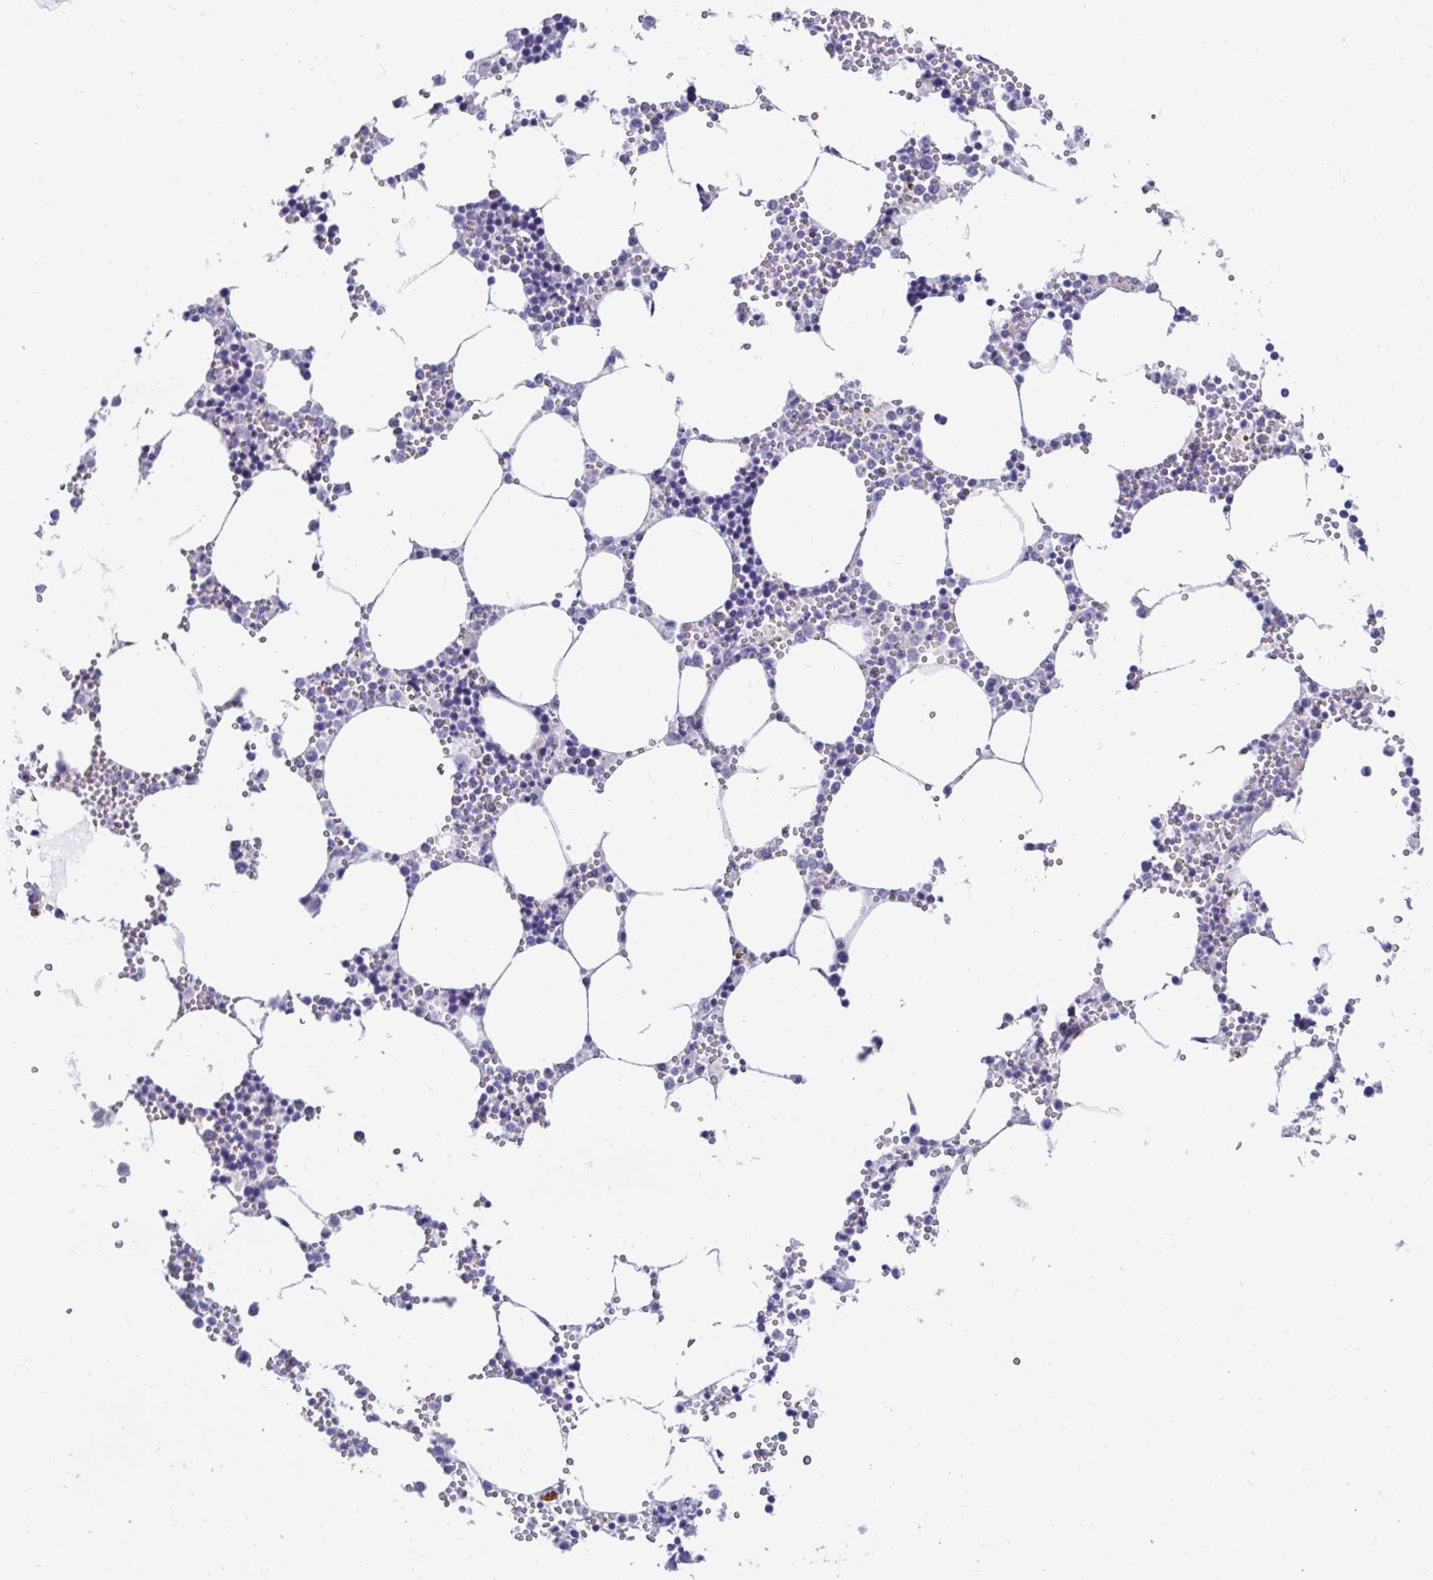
{"staining": {"intensity": "negative", "quantity": "none", "location": "none"}, "tissue": "bone marrow", "cell_type": "Hematopoietic cells", "image_type": "normal", "snomed": [{"axis": "morphology", "description": "Normal tissue, NOS"}, {"axis": "topography", "description": "Bone marrow"}], "caption": "This image is of normal bone marrow stained with immunohistochemistry (IHC) to label a protein in brown with the nuclei are counter-stained blue. There is no staining in hematopoietic cells.", "gene": "DPEP3", "patient": {"sex": "male", "age": 54}}